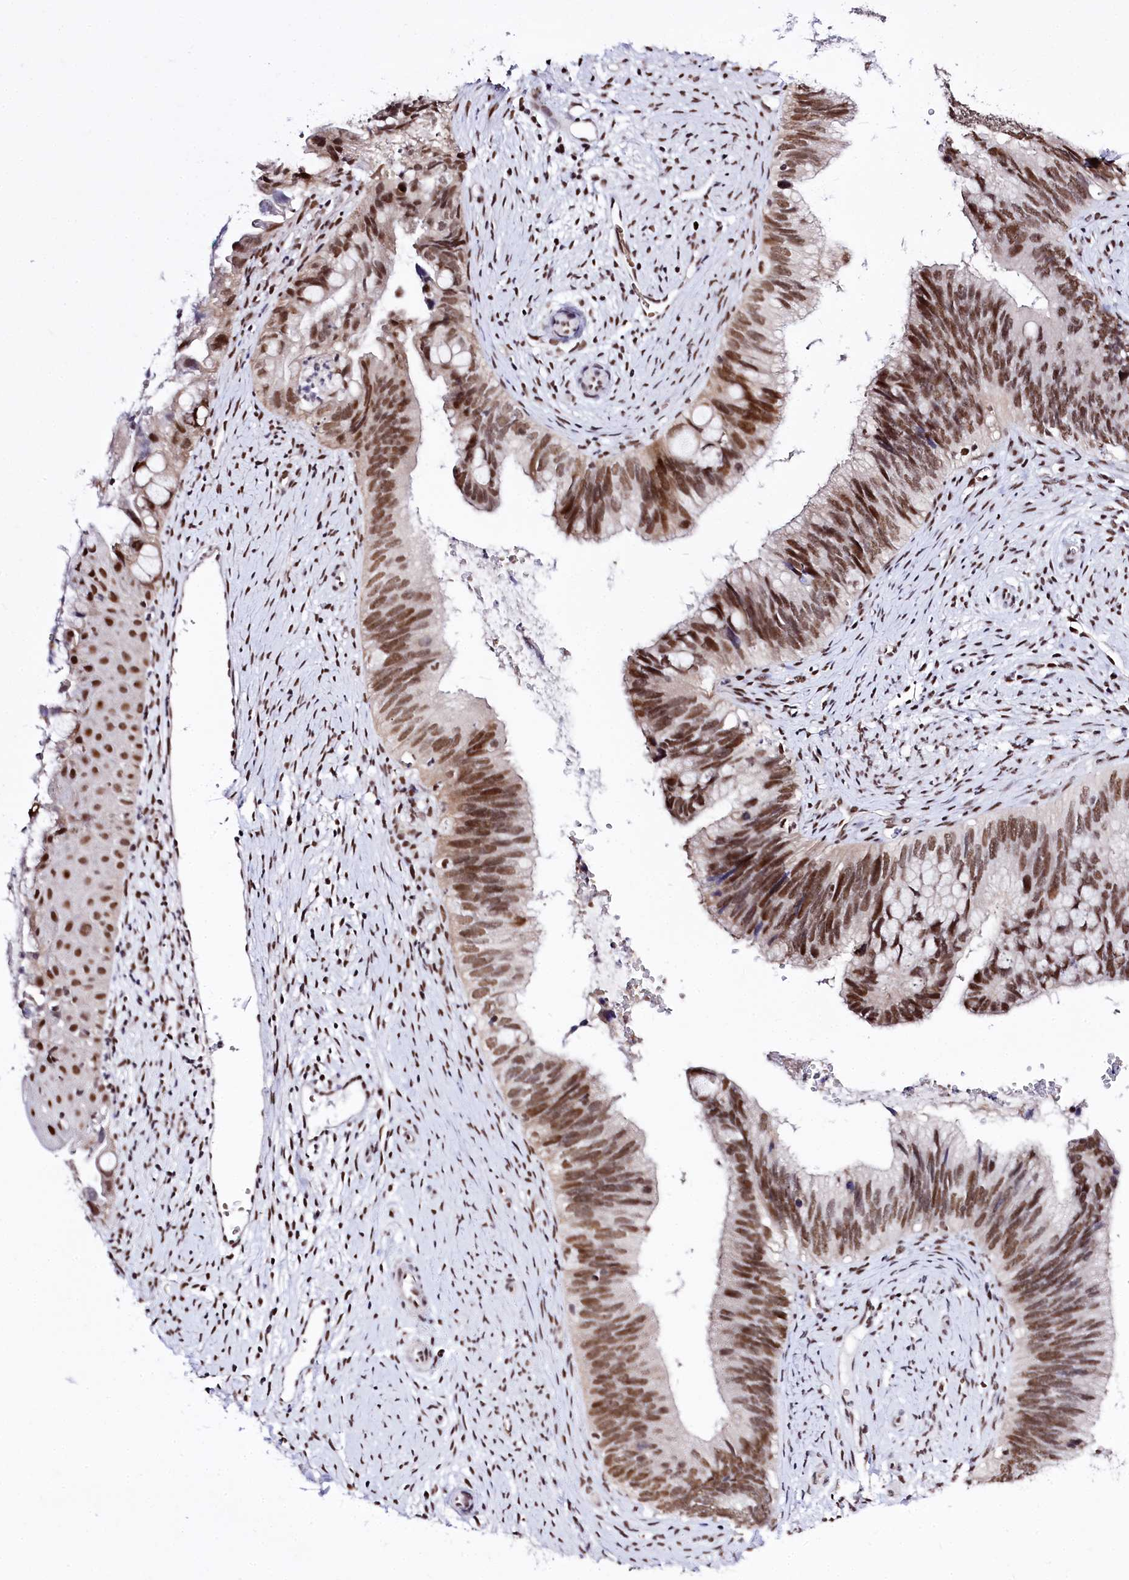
{"staining": {"intensity": "moderate", "quantity": ">75%", "location": "nuclear"}, "tissue": "cervical cancer", "cell_type": "Tumor cells", "image_type": "cancer", "snomed": [{"axis": "morphology", "description": "Adenocarcinoma, NOS"}, {"axis": "topography", "description": "Cervix"}], "caption": "The photomicrograph displays staining of adenocarcinoma (cervical), revealing moderate nuclear protein expression (brown color) within tumor cells.", "gene": "POU4F3", "patient": {"sex": "female", "age": 42}}